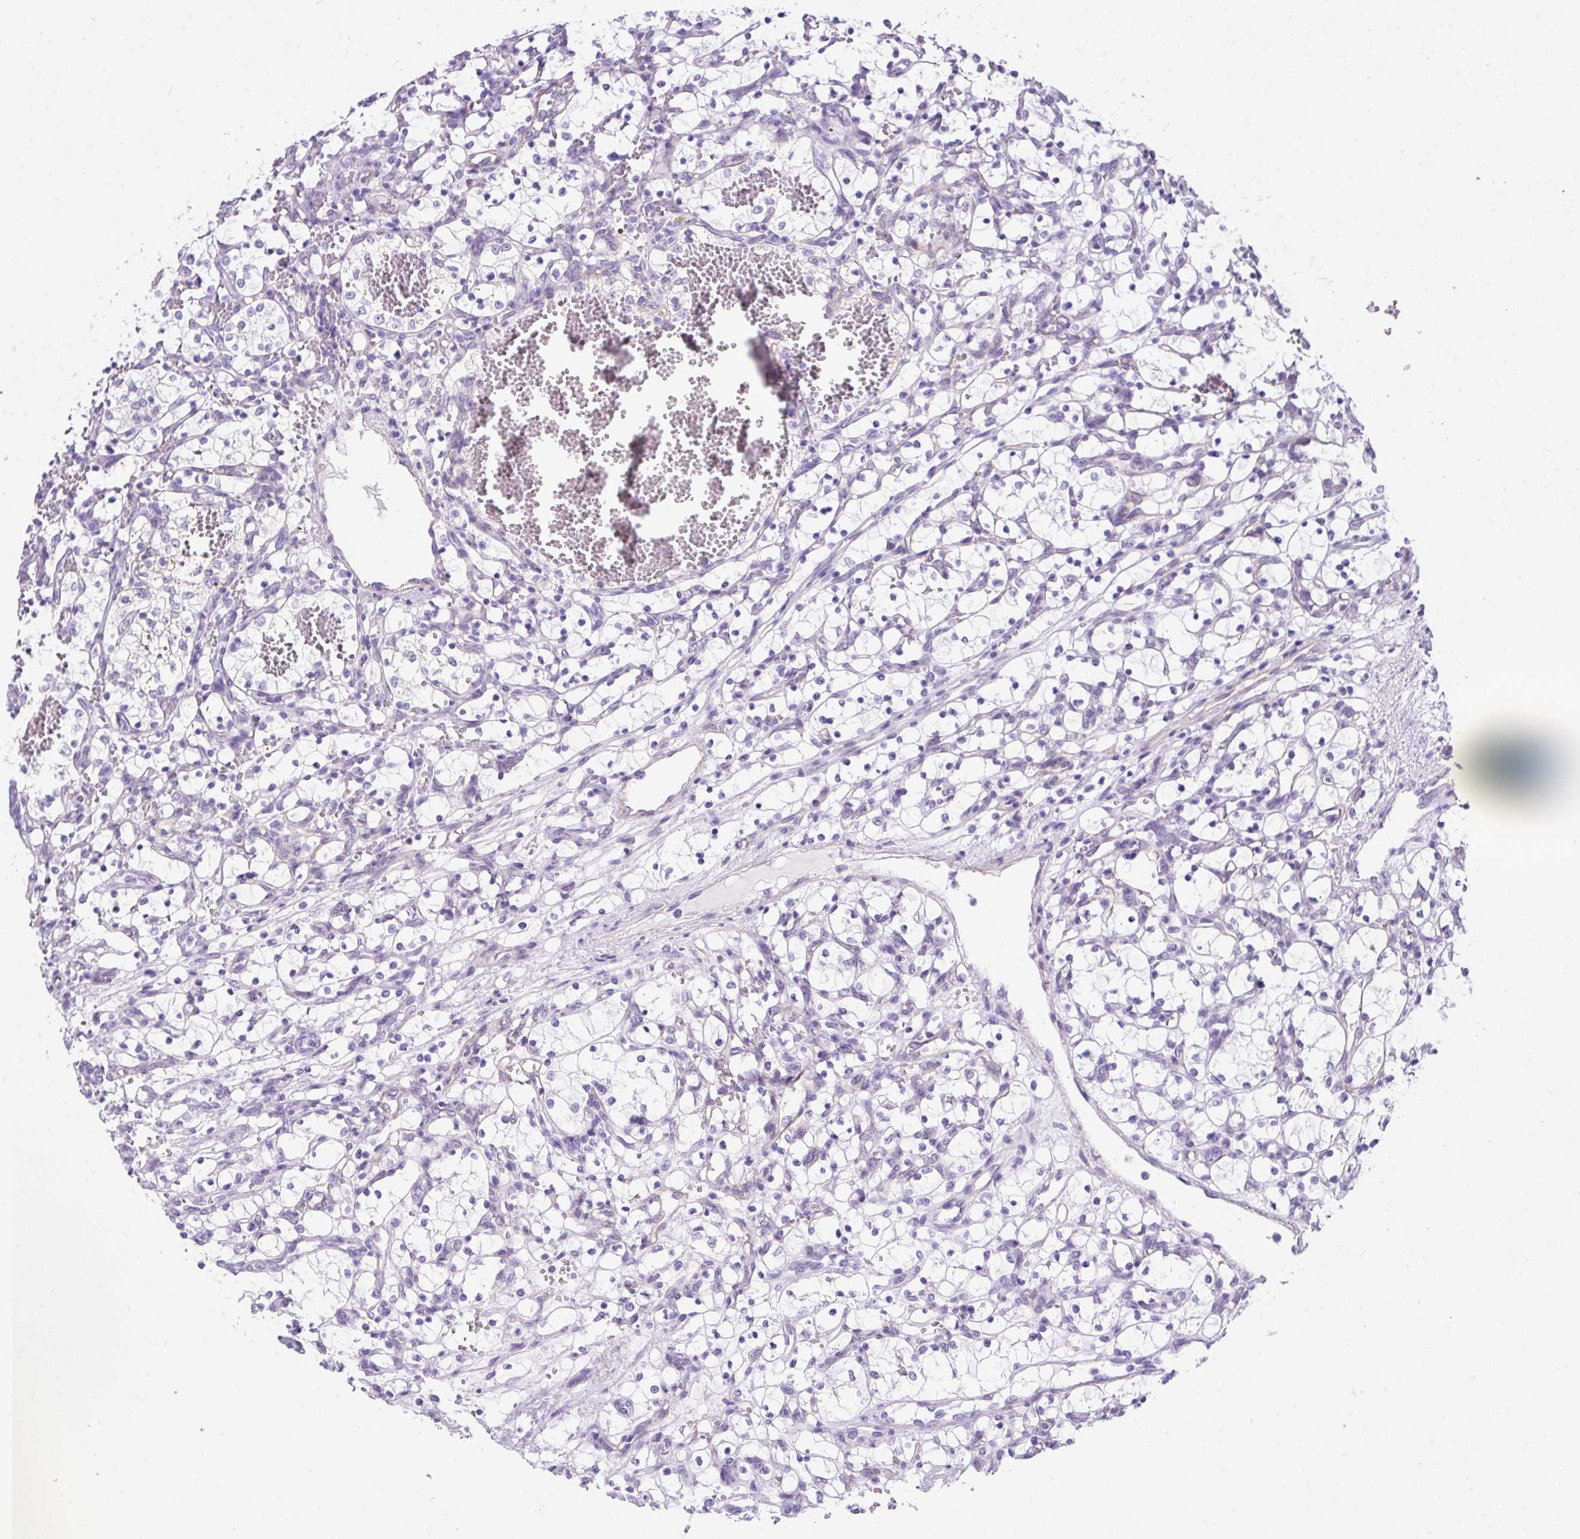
{"staining": {"intensity": "negative", "quantity": "none", "location": "none"}, "tissue": "renal cancer", "cell_type": "Tumor cells", "image_type": "cancer", "snomed": [{"axis": "morphology", "description": "Adenocarcinoma, NOS"}, {"axis": "topography", "description": "Kidney"}], "caption": "Renal cancer was stained to show a protein in brown. There is no significant positivity in tumor cells.", "gene": "KRT12", "patient": {"sex": "female", "age": 69}}